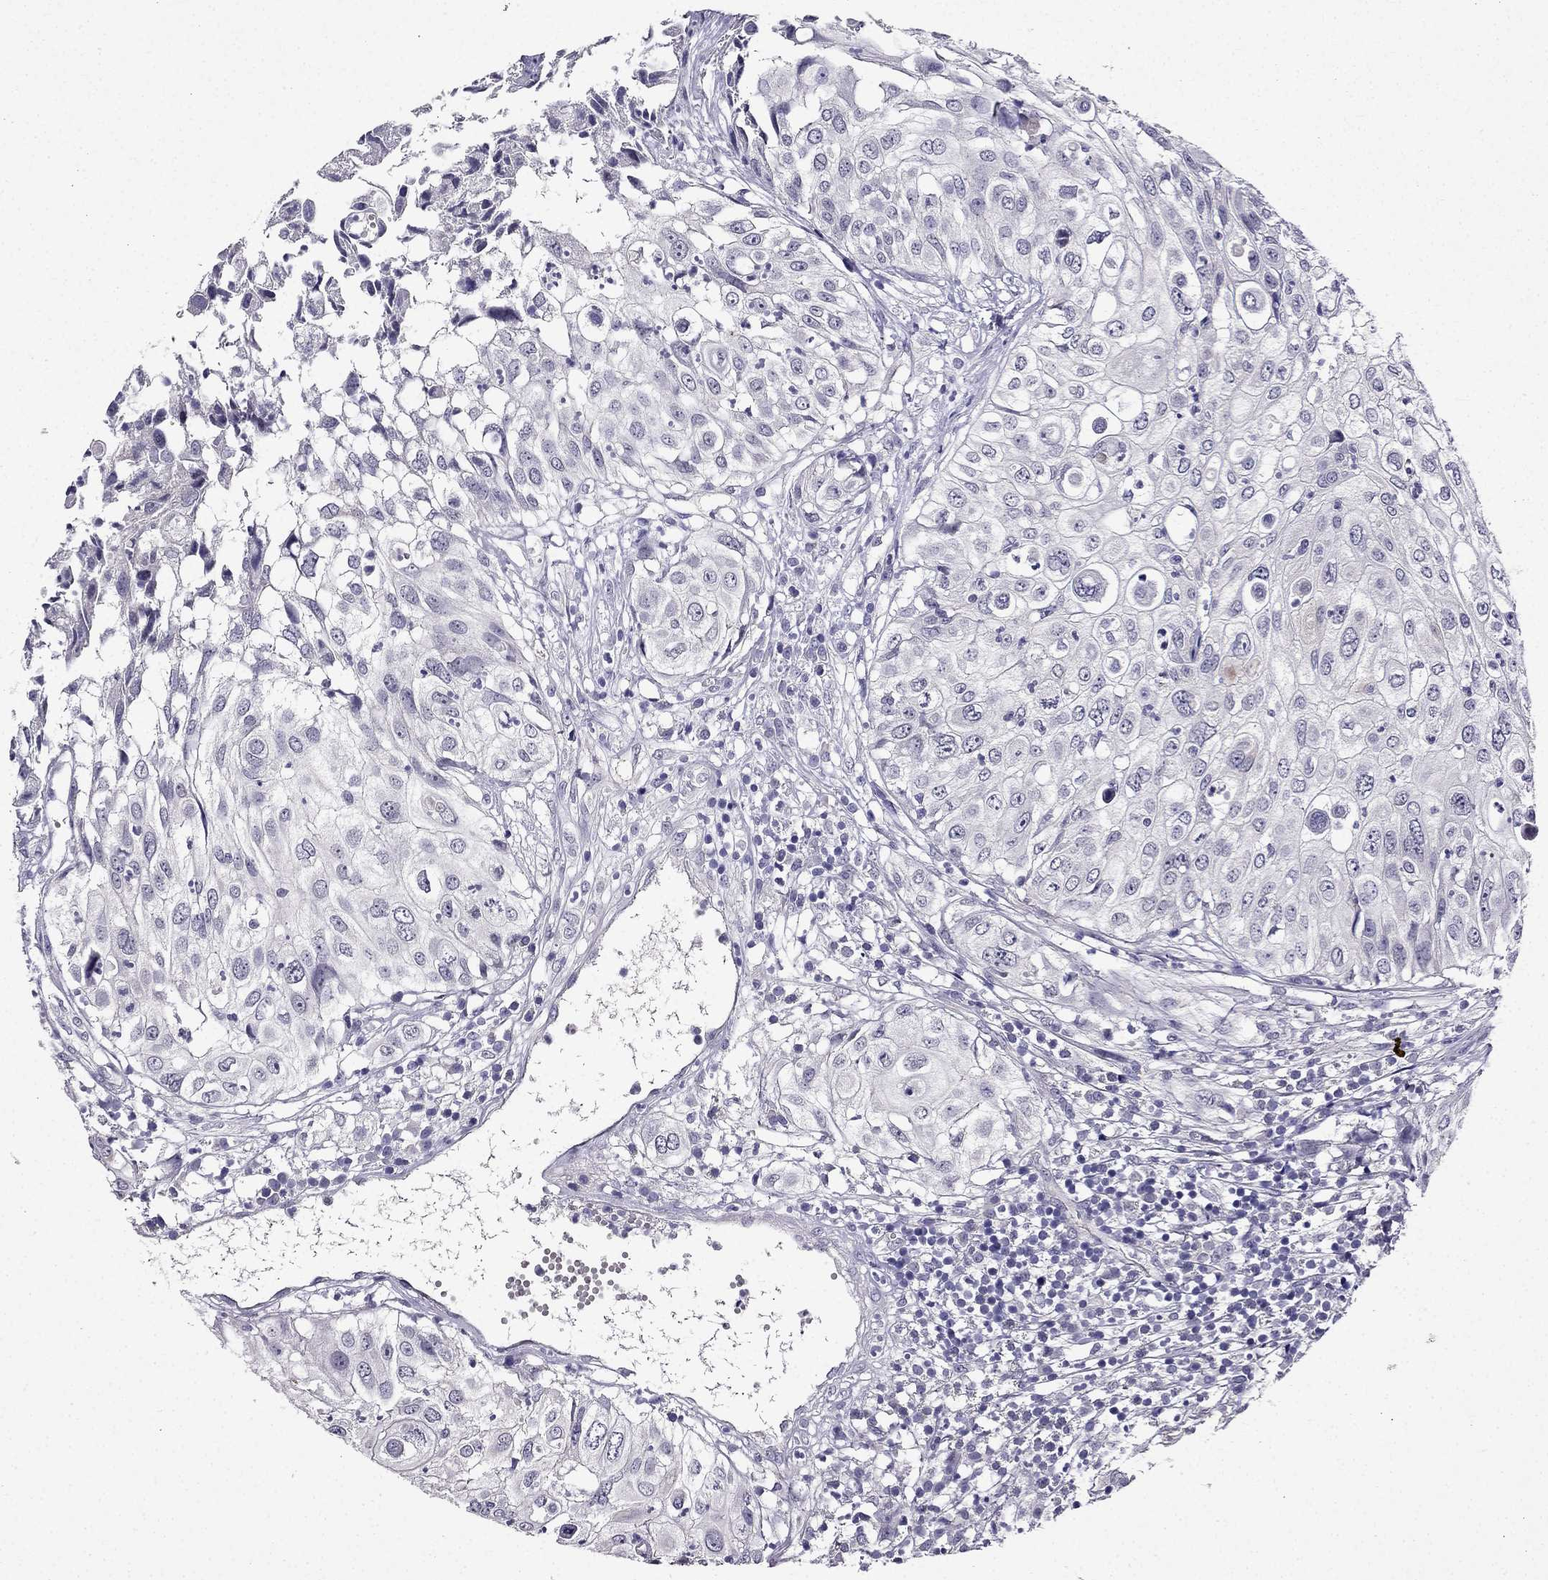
{"staining": {"intensity": "negative", "quantity": "none", "location": "none"}, "tissue": "urothelial cancer", "cell_type": "Tumor cells", "image_type": "cancer", "snomed": [{"axis": "morphology", "description": "Urothelial carcinoma, High grade"}, {"axis": "topography", "description": "Urinary bladder"}], "caption": "Immunohistochemistry (IHC) of high-grade urothelial carcinoma reveals no positivity in tumor cells. (Stains: DAB (3,3'-diaminobenzidine) IHC with hematoxylin counter stain, Microscopy: brightfield microscopy at high magnification).", "gene": "DUSP15", "patient": {"sex": "female", "age": 79}}